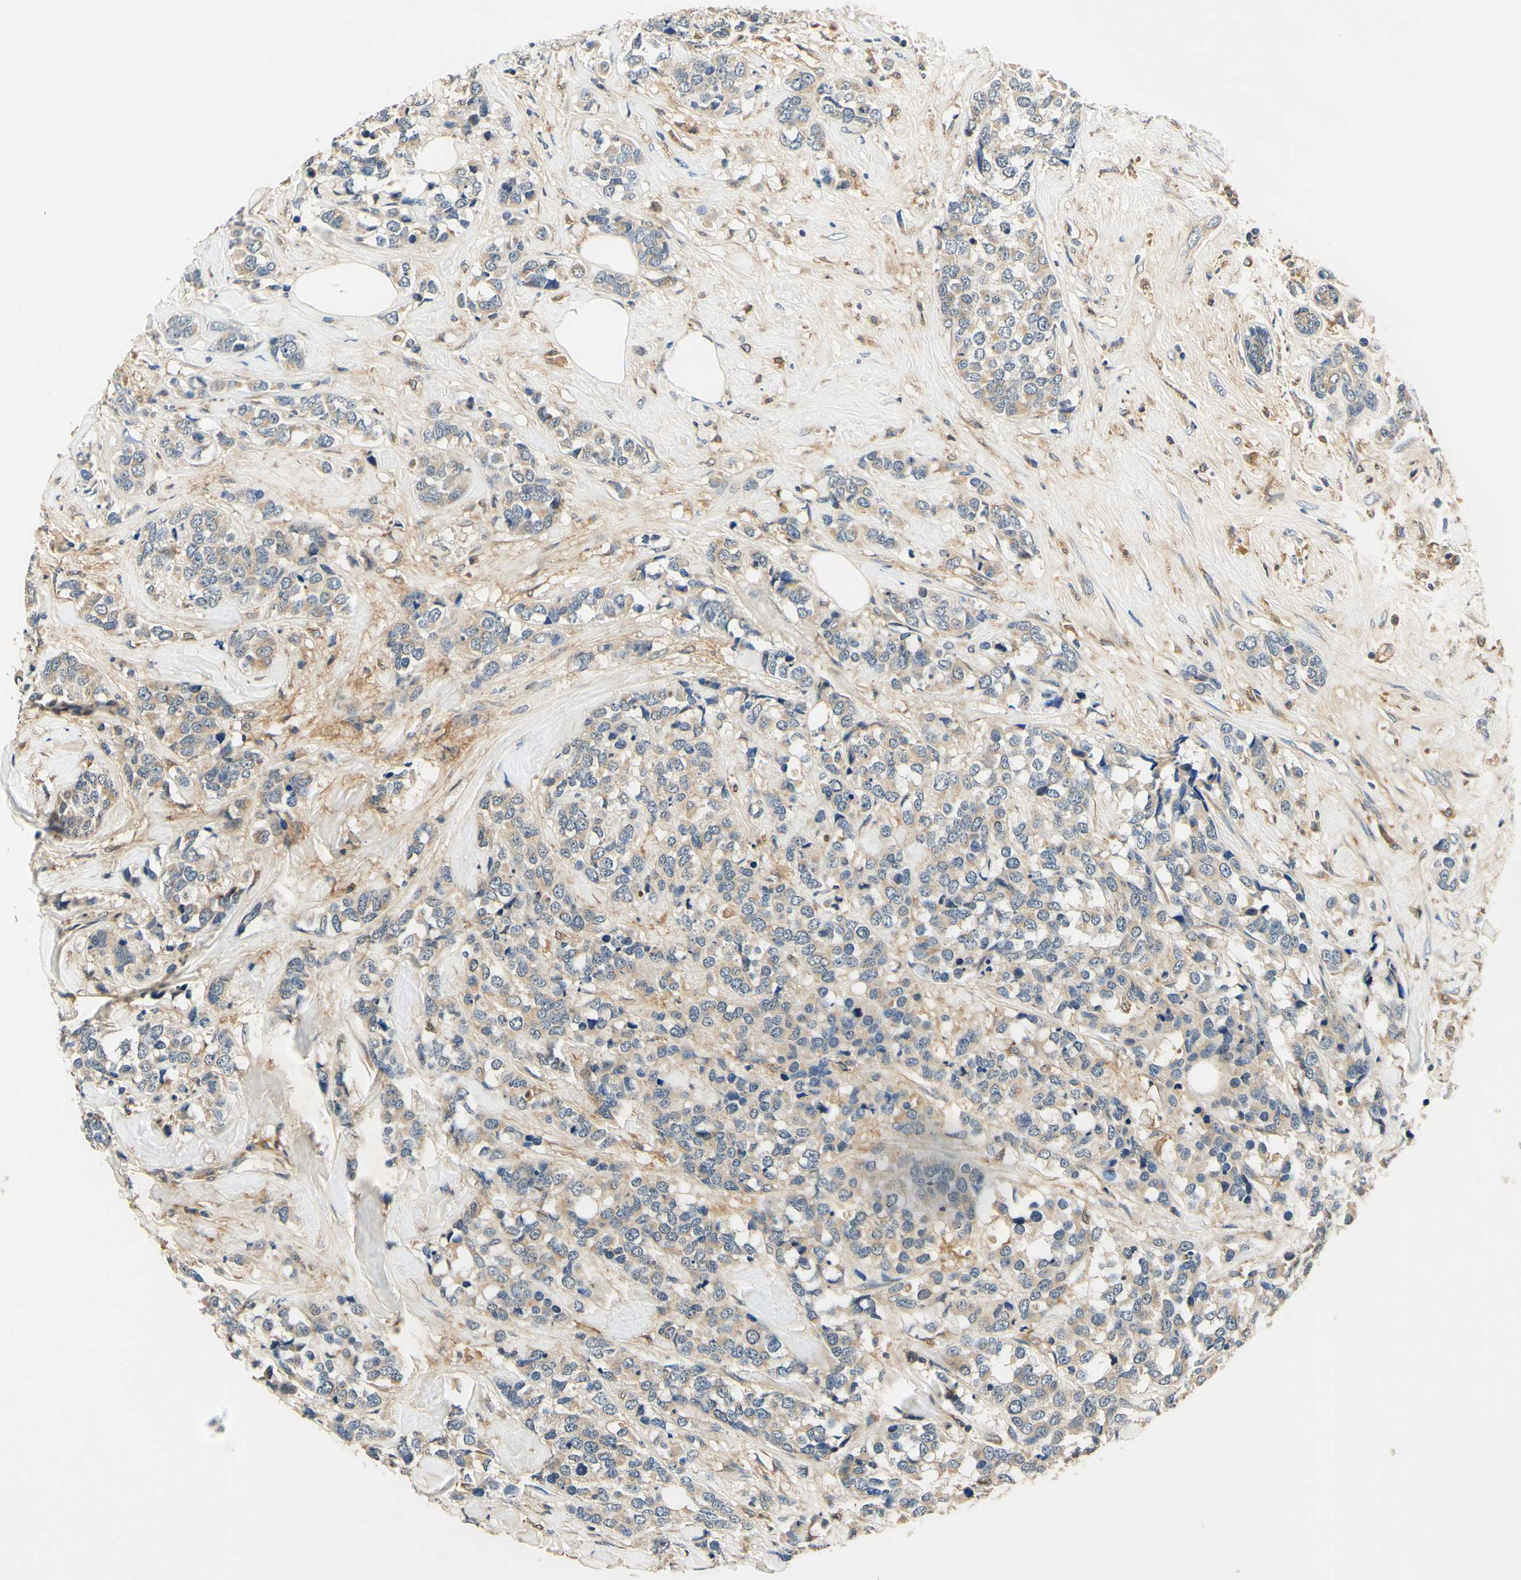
{"staining": {"intensity": "weak", "quantity": ">75%", "location": "cytoplasmic/membranous"}, "tissue": "breast cancer", "cell_type": "Tumor cells", "image_type": "cancer", "snomed": [{"axis": "morphology", "description": "Lobular carcinoma"}, {"axis": "topography", "description": "Breast"}], "caption": "Tumor cells exhibit low levels of weak cytoplasmic/membranous staining in approximately >75% of cells in human breast cancer.", "gene": "PLA2G4A", "patient": {"sex": "female", "age": 59}}